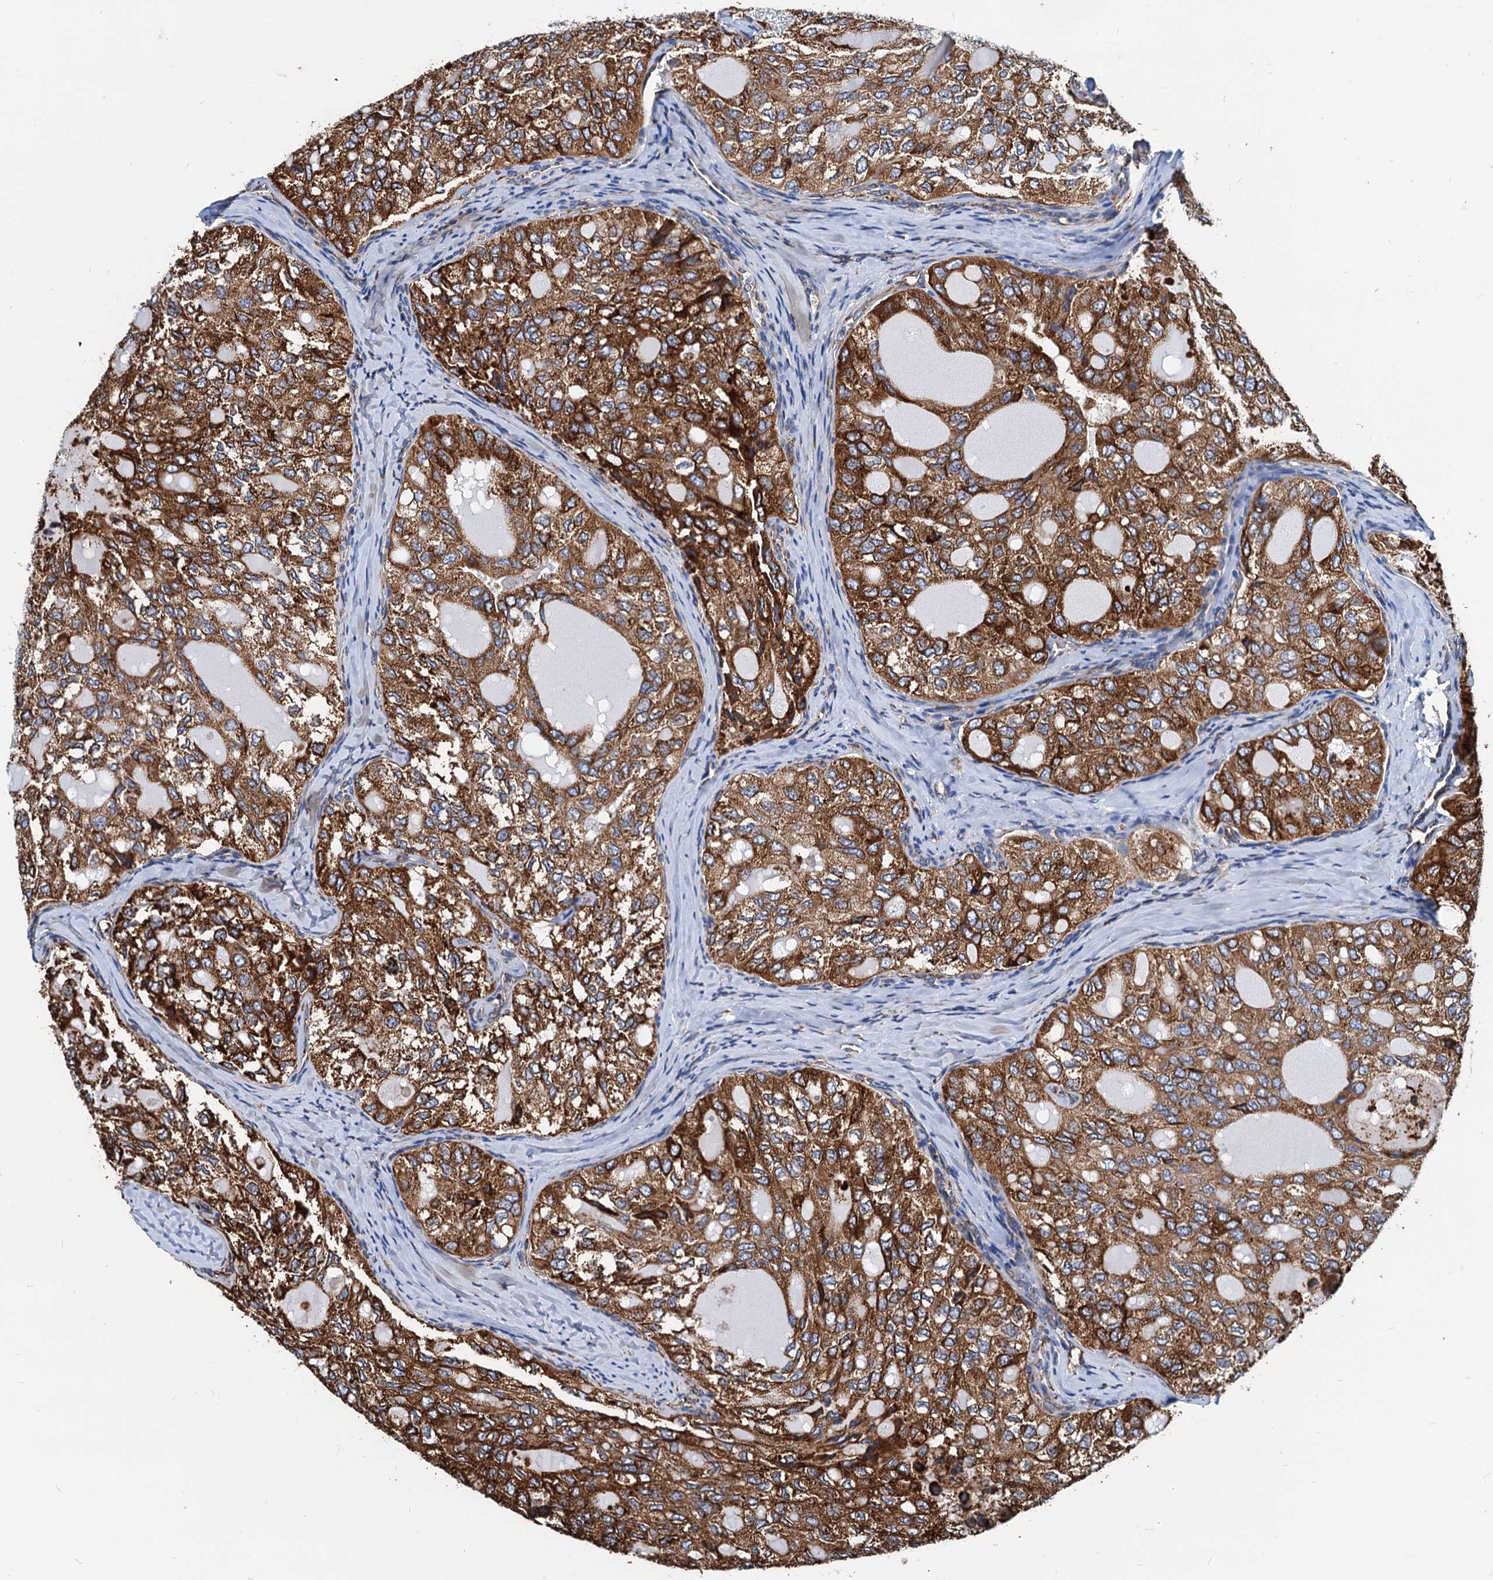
{"staining": {"intensity": "strong", "quantity": ">75%", "location": "cytoplasmic/membranous"}, "tissue": "thyroid cancer", "cell_type": "Tumor cells", "image_type": "cancer", "snomed": [{"axis": "morphology", "description": "Follicular adenoma carcinoma, NOS"}, {"axis": "topography", "description": "Thyroid gland"}], "caption": "Thyroid follicular adenoma carcinoma tissue displays strong cytoplasmic/membranous staining in approximately >75% of tumor cells, visualized by immunohistochemistry.", "gene": "HSPA5", "patient": {"sex": "male", "age": 75}}